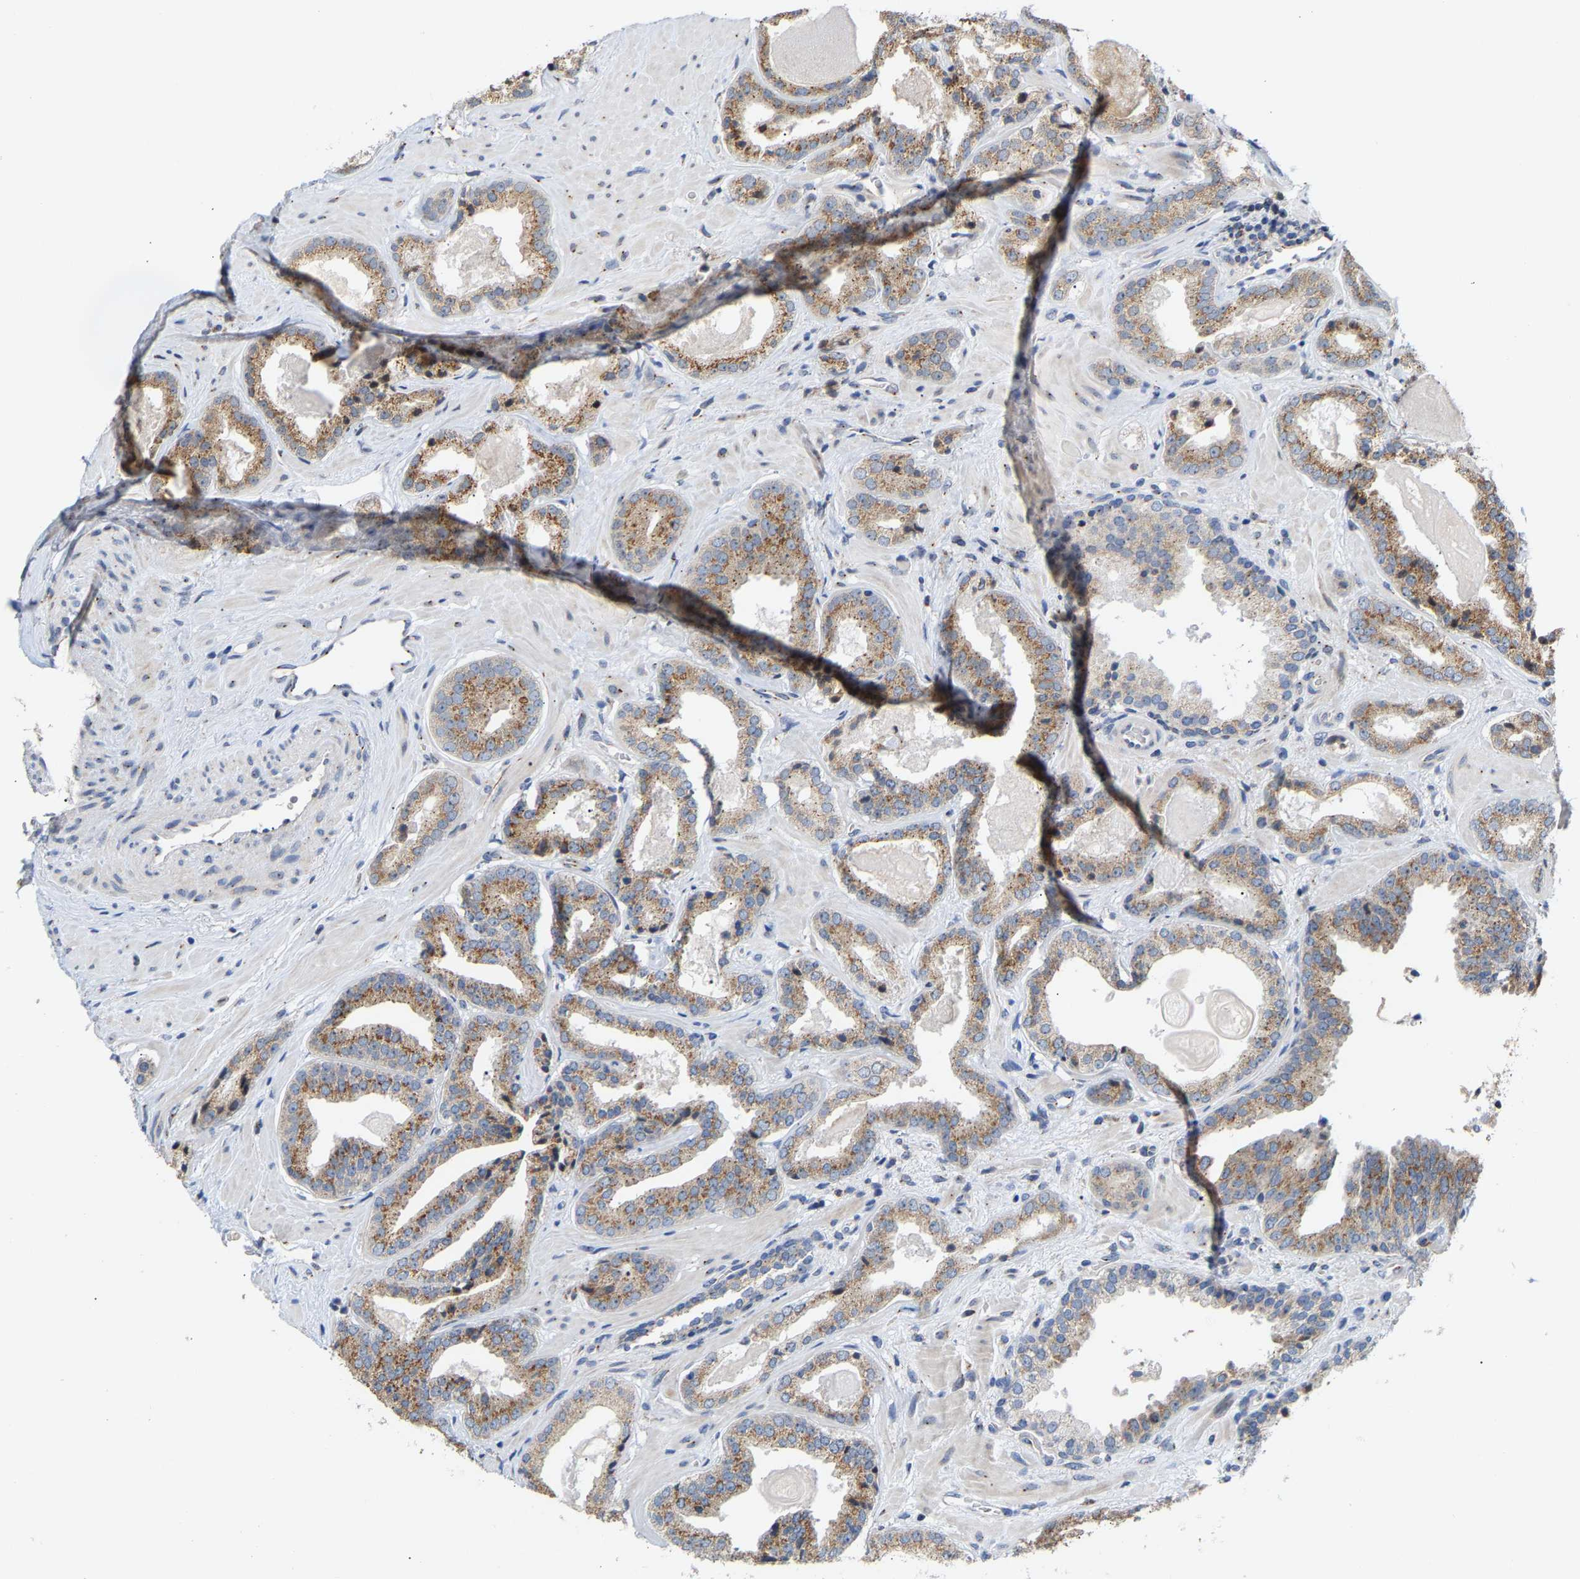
{"staining": {"intensity": "moderate", "quantity": ">75%", "location": "cytoplasmic/membranous"}, "tissue": "prostate cancer", "cell_type": "Tumor cells", "image_type": "cancer", "snomed": [{"axis": "morphology", "description": "Adenocarcinoma, Low grade"}, {"axis": "topography", "description": "Prostate"}], "caption": "About >75% of tumor cells in human prostate cancer demonstrate moderate cytoplasmic/membranous protein staining as visualized by brown immunohistochemical staining.", "gene": "PCNT", "patient": {"sex": "male", "age": 71}}